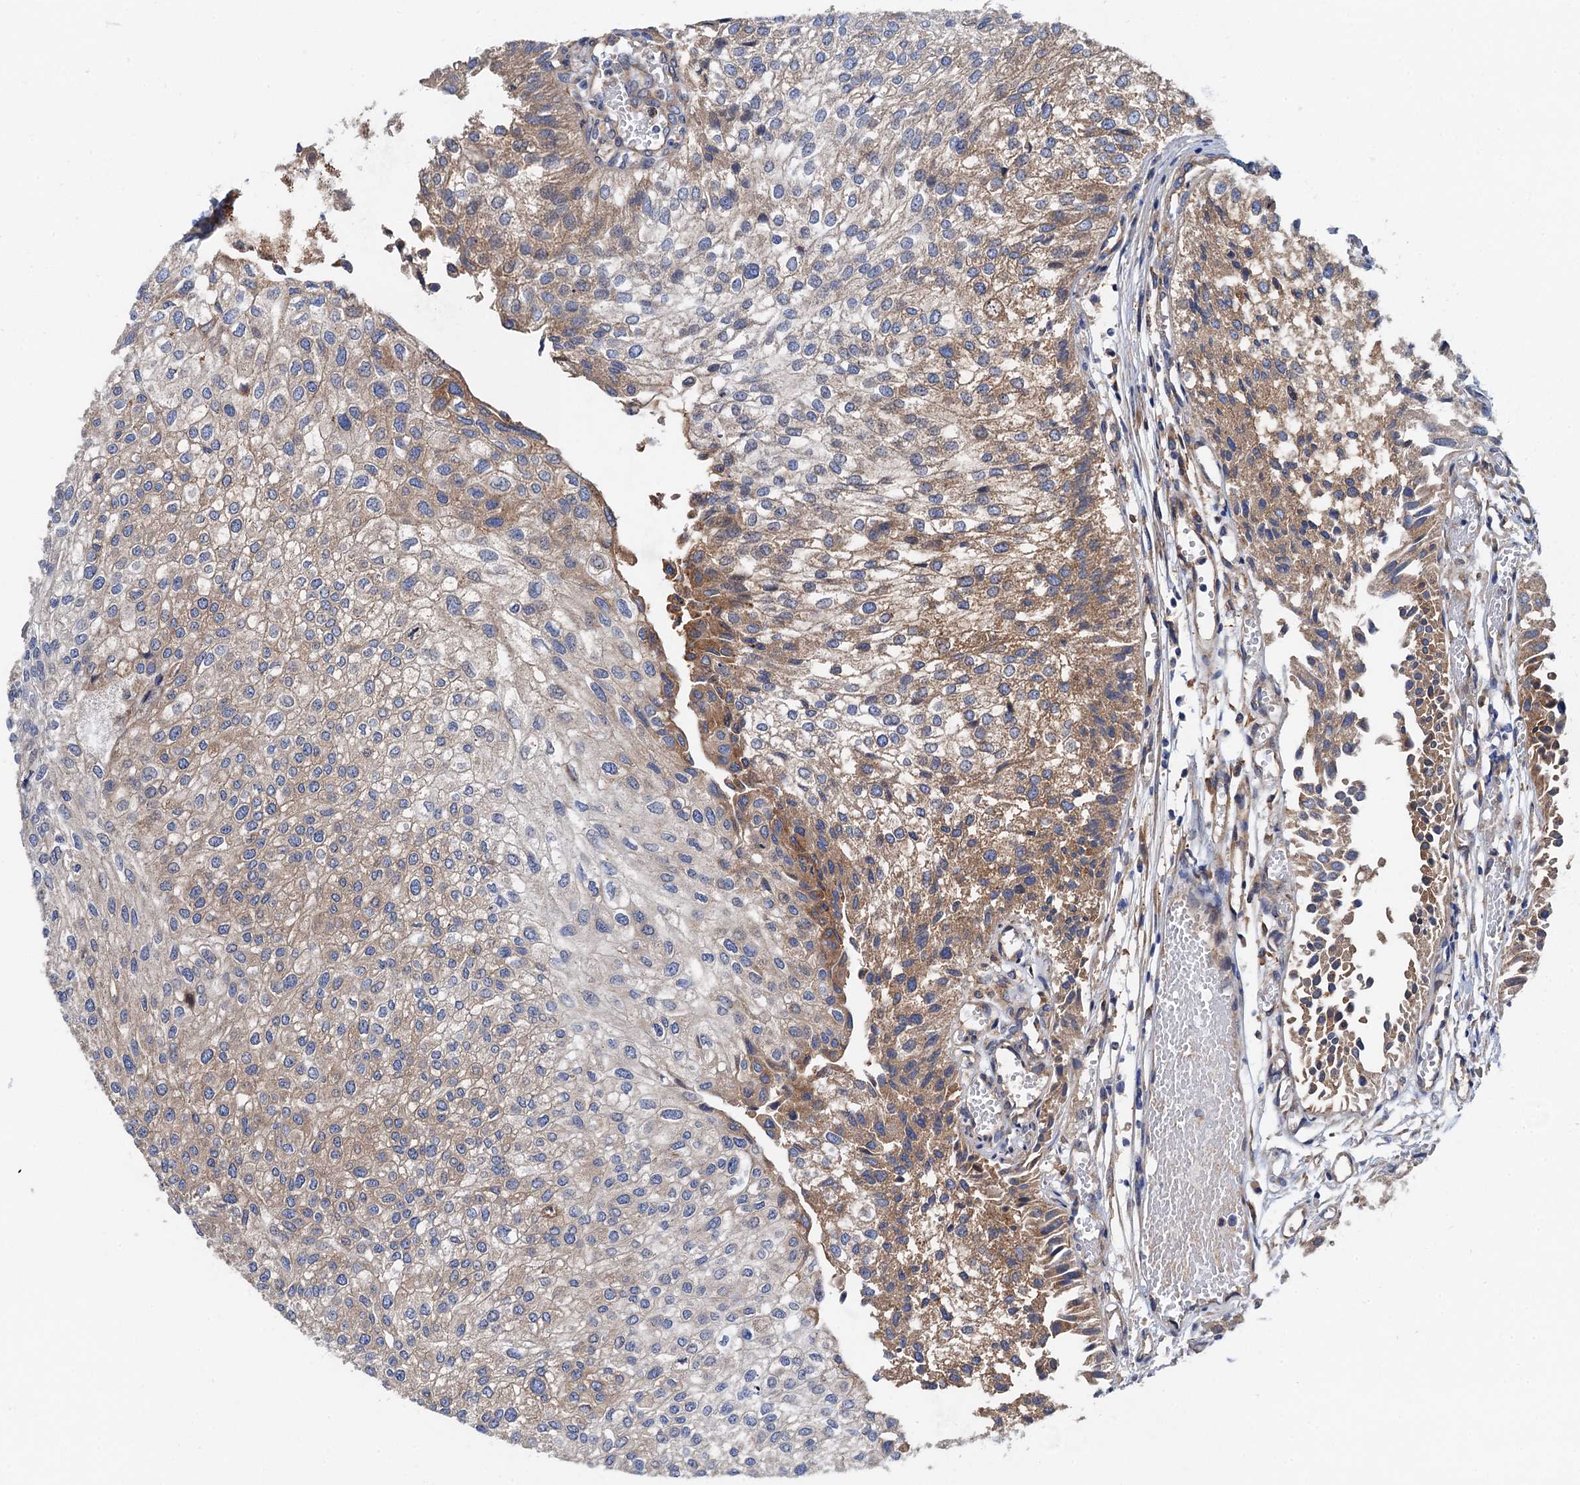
{"staining": {"intensity": "moderate", "quantity": "25%-75%", "location": "cytoplasmic/membranous"}, "tissue": "urothelial cancer", "cell_type": "Tumor cells", "image_type": "cancer", "snomed": [{"axis": "morphology", "description": "Urothelial carcinoma, Low grade"}, {"axis": "topography", "description": "Urinary bladder"}], "caption": "Human urothelial carcinoma (low-grade) stained for a protein (brown) demonstrates moderate cytoplasmic/membranous positive positivity in approximately 25%-75% of tumor cells.", "gene": "MRPL48", "patient": {"sex": "female", "age": 89}}